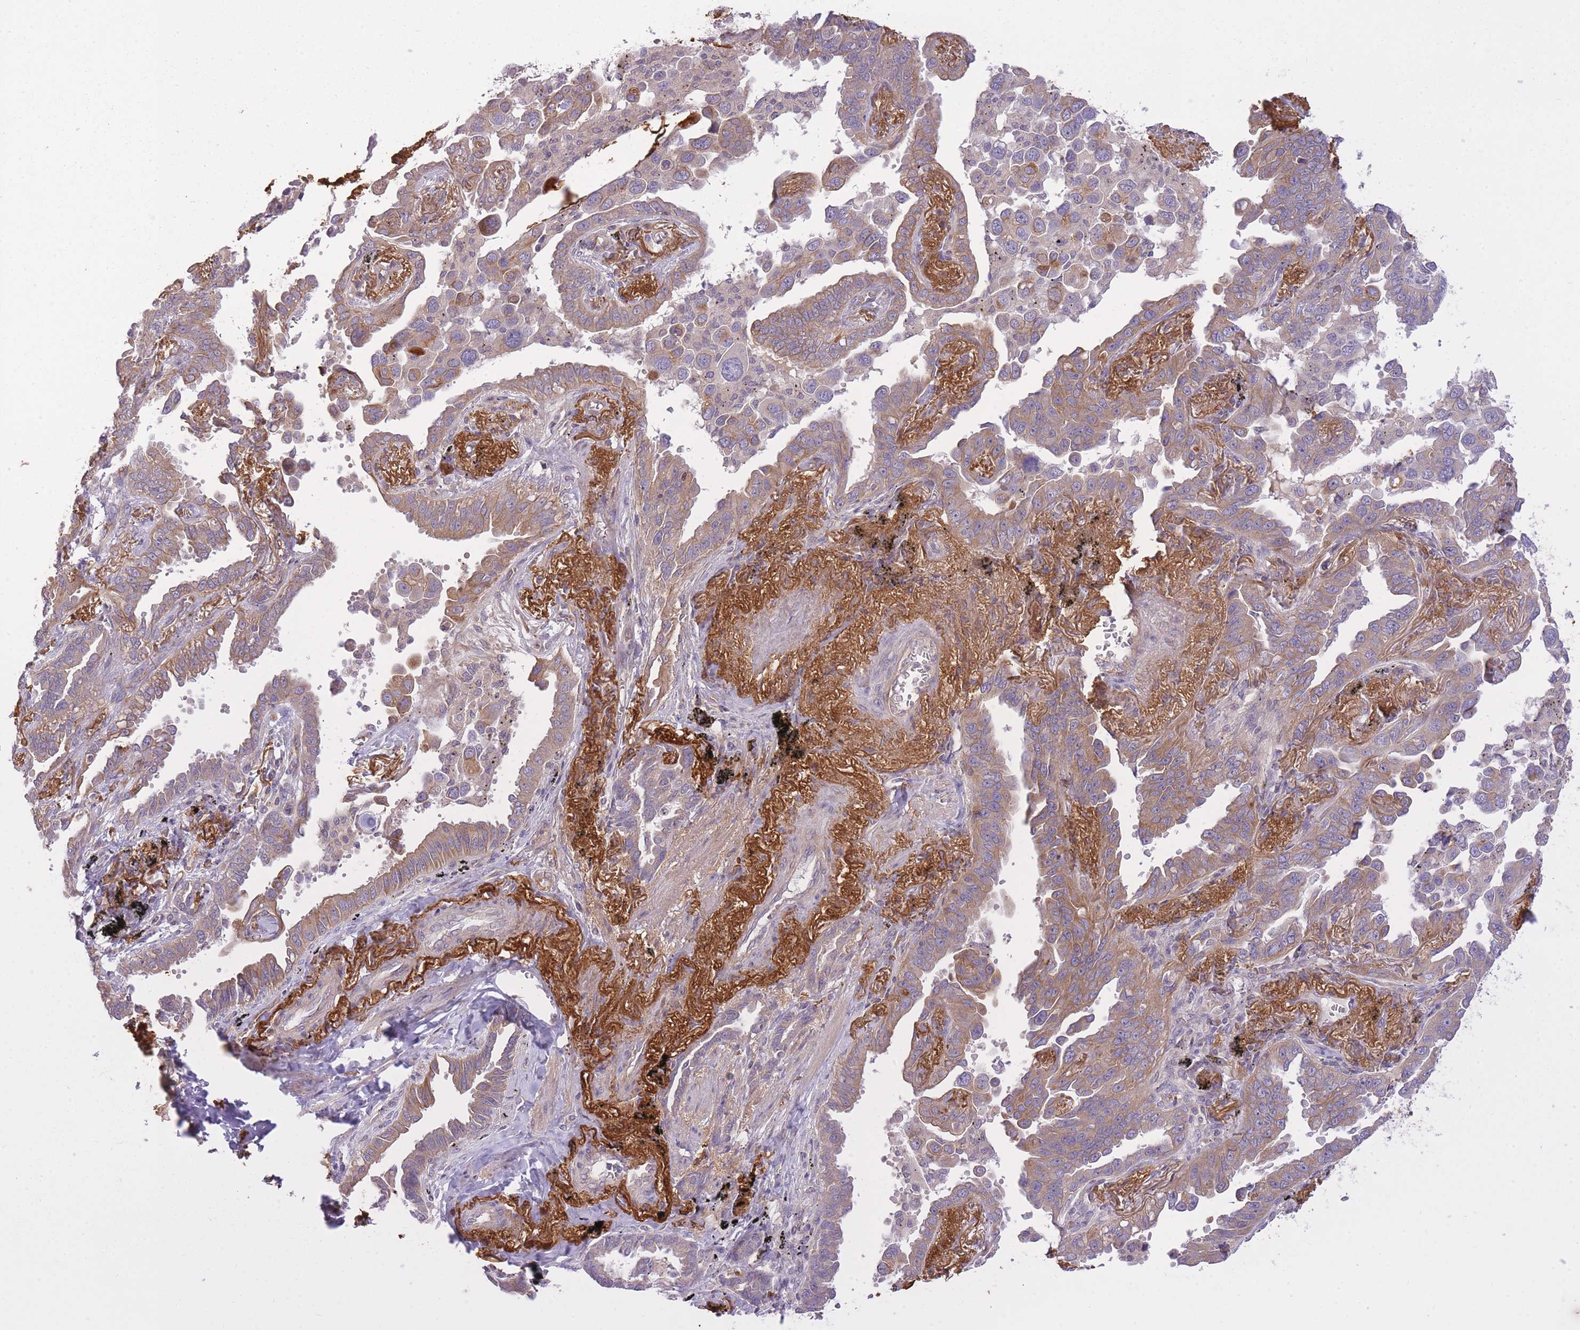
{"staining": {"intensity": "moderate", "quantity": "25%-75%", "location": "cytoplasmic/membranous"}, "tissue": "lung cancer", "cell_type": "Tumor cells", "image_type": "cancer", "snomed": [{"axis": "morphology", "description": "Adenocarcinoma, NOS"}, {"axis": "topography", "description": "Lung"}], "caption": "Tumor cells demonstrate medium levels of moderate cytoplasmic/membranous staining in about 25%-75% of cells in adenocarcinoma (lung). The protein of interest is shown in brown color, while the nuclei are stained blue.", "gene": "REV1", "patient": {"sex": "male", "age": 67}}